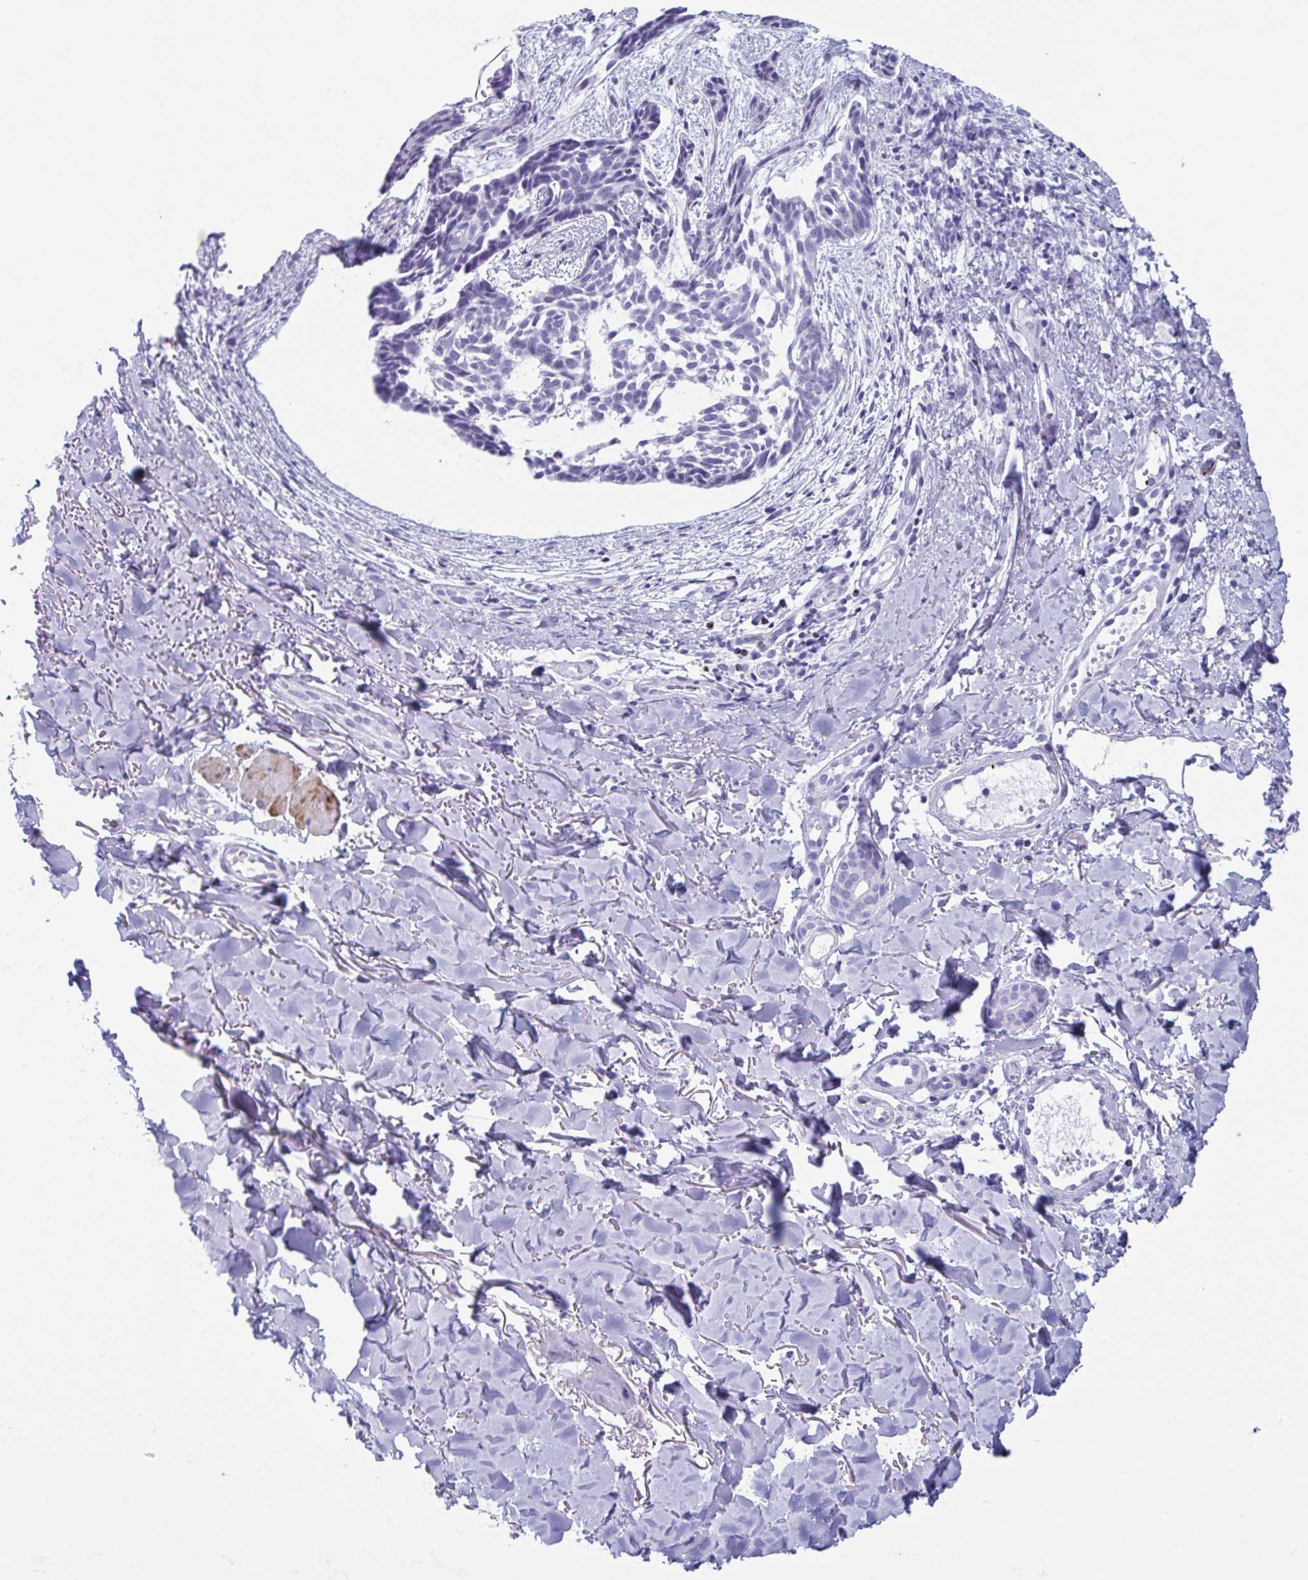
{"staining": {"intensity": "negative", "quantity": "none", "location": "none"}, "tissue": "skin cancer", "cell_type": "Tumor cells", "image_type": "cancer", "snomed": [{"axis": "morphology", "description": "Basal cell carcinoma"}, {"axis": "topography", "description": "Skin"}], "caption": "Human skin basal cell carcinoma stained for a protein using immunohistochemistry (IHC) demonstrates no expression in tumor cells.", "gene": "TCEAL3", "patient": {"sex": "male", "age": 78}}